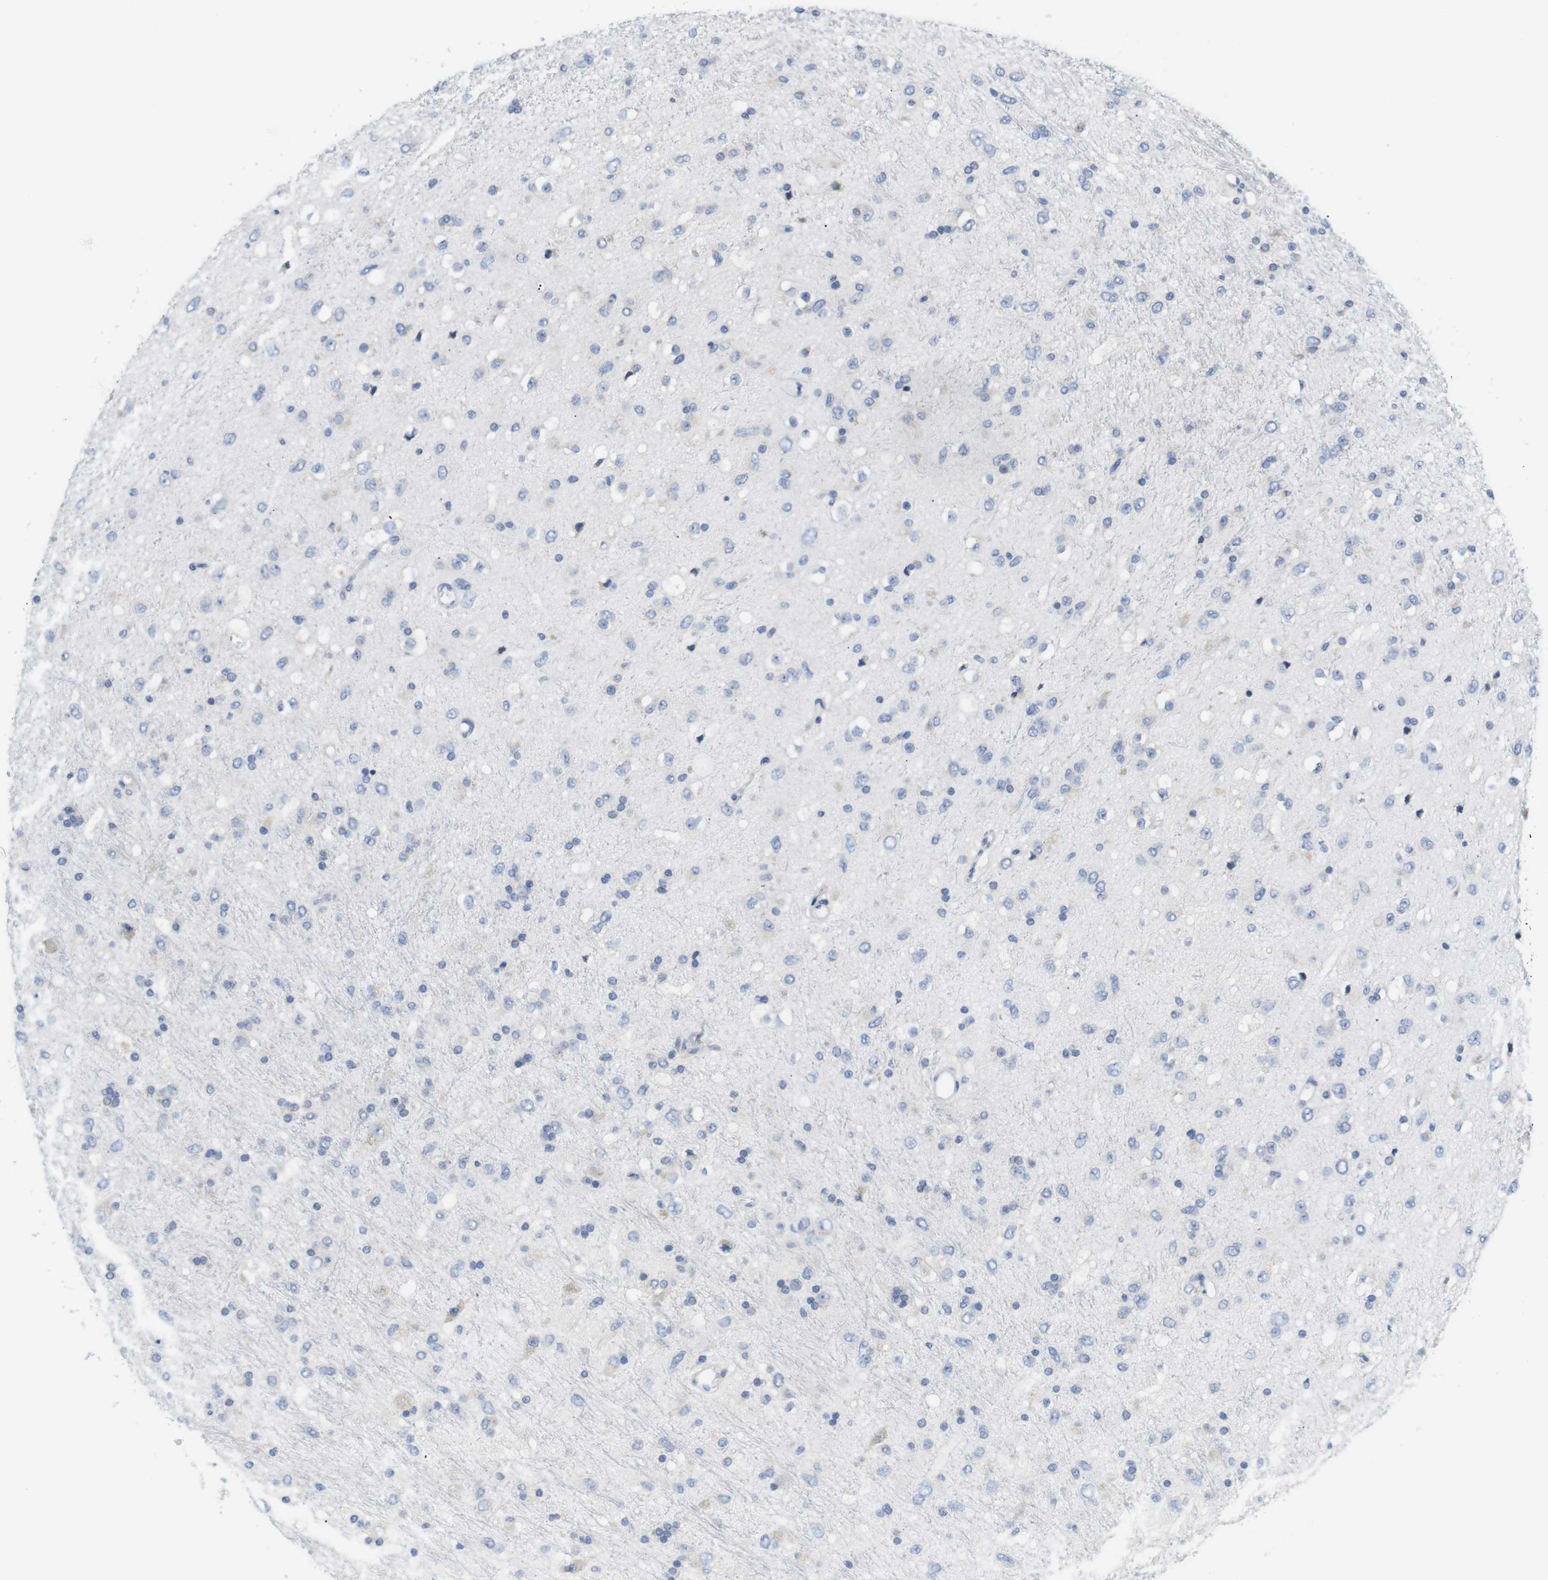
{"staining": {"intensity": "negative", "quantity": "none", "location": "none"}, "tissue": "glioma", "cell_type": "Tumor cells", "image_type": "cancer", "snomed": [{"axis": "morphology", "description": "Glioma, malignant, Low grade"}, {"axis": "topography", "description": "Brain"}], "caption": "Immunohistochemistry micrograph of human low-grade glioma (malignant) stained for a protein (brown), which exhibits no positivity in tumor cells. Brightfield microscopy of IHC stained with DAB (brown) and hematoxylin (blue), captured at high magnification.", "gene": "NEBL", "patient": {"sex": "male", "age": 77}}